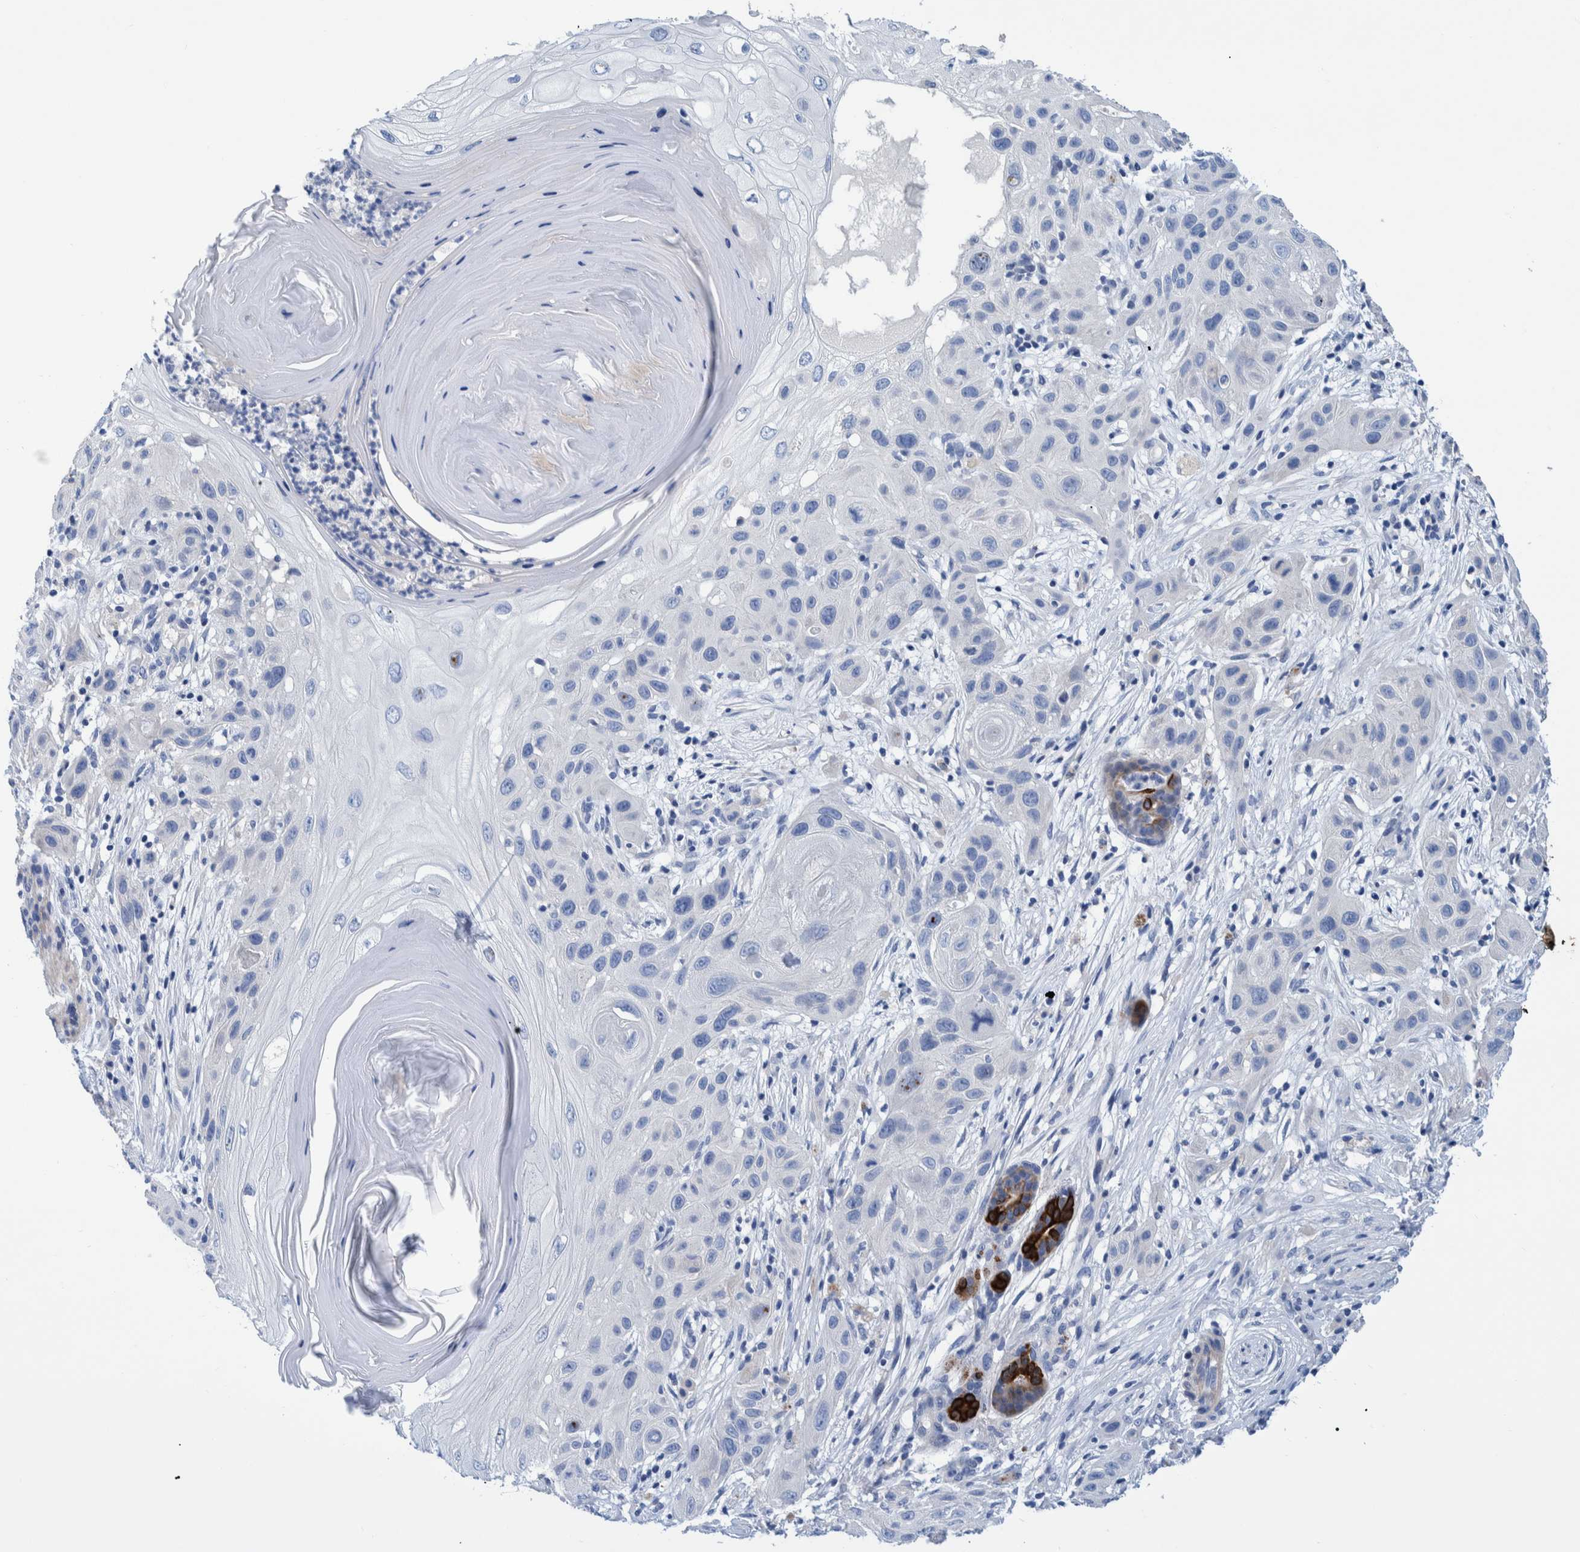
{"staining": {"intensity": "negative", "quantity": "none", "location": "none"}, "tissue": "skin cancer", "cell_type": "Tumor cells", "image_type": "cancer", "snomed": [{"axis": "morphology", "description": "Squamous cell carcinoma, NOS"}, {"axis": "topography", "description": "Skin"}], "caption": "IHC histopathology image of human squamous cell carcinoma (skin) stained for a protein (brown), which reveals no expression in tumor cells.", "gene": "MKS1", "patient": {"sex": "female", "age": 96}}